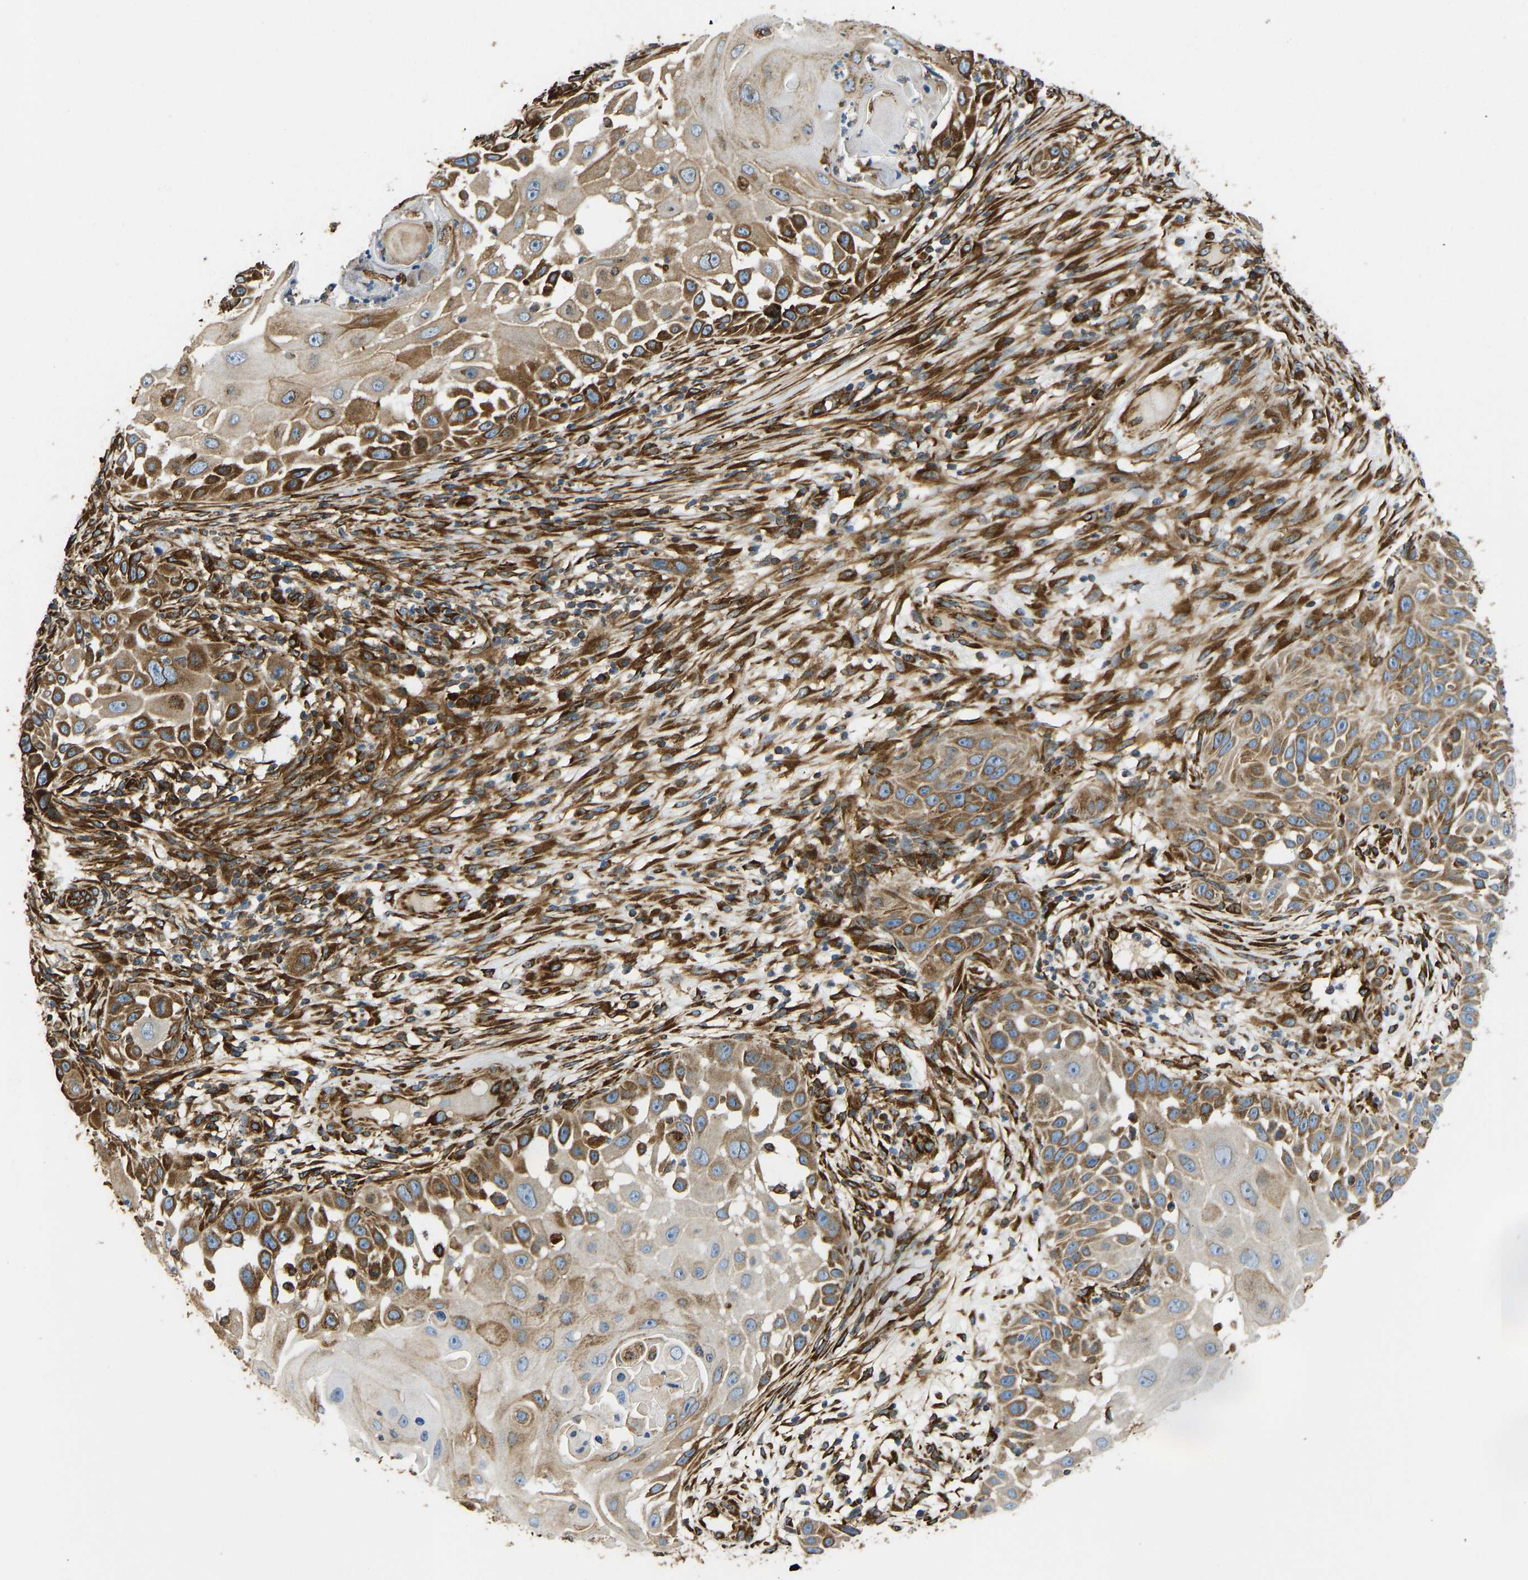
{"staining": {"intensity": "moderate", "quantity": ">75%", "location": "cytoplasmic/membranous"}, "tissue": "skin cancer", "cell_type": "Tumor cells", "image_type": "cancer", "snomed": [{"axis": "morphology", "description": "Squamous cell carcinoma, NOS"}, {"axis": "topography", "description": "Skin"}], "caption": "Human squamous cell carcinoma (skin) stained with a protein marker shows moderate staining in tumor cells.", "gene": "BEX3", "patient": {"sex": "female", "age": 44}}